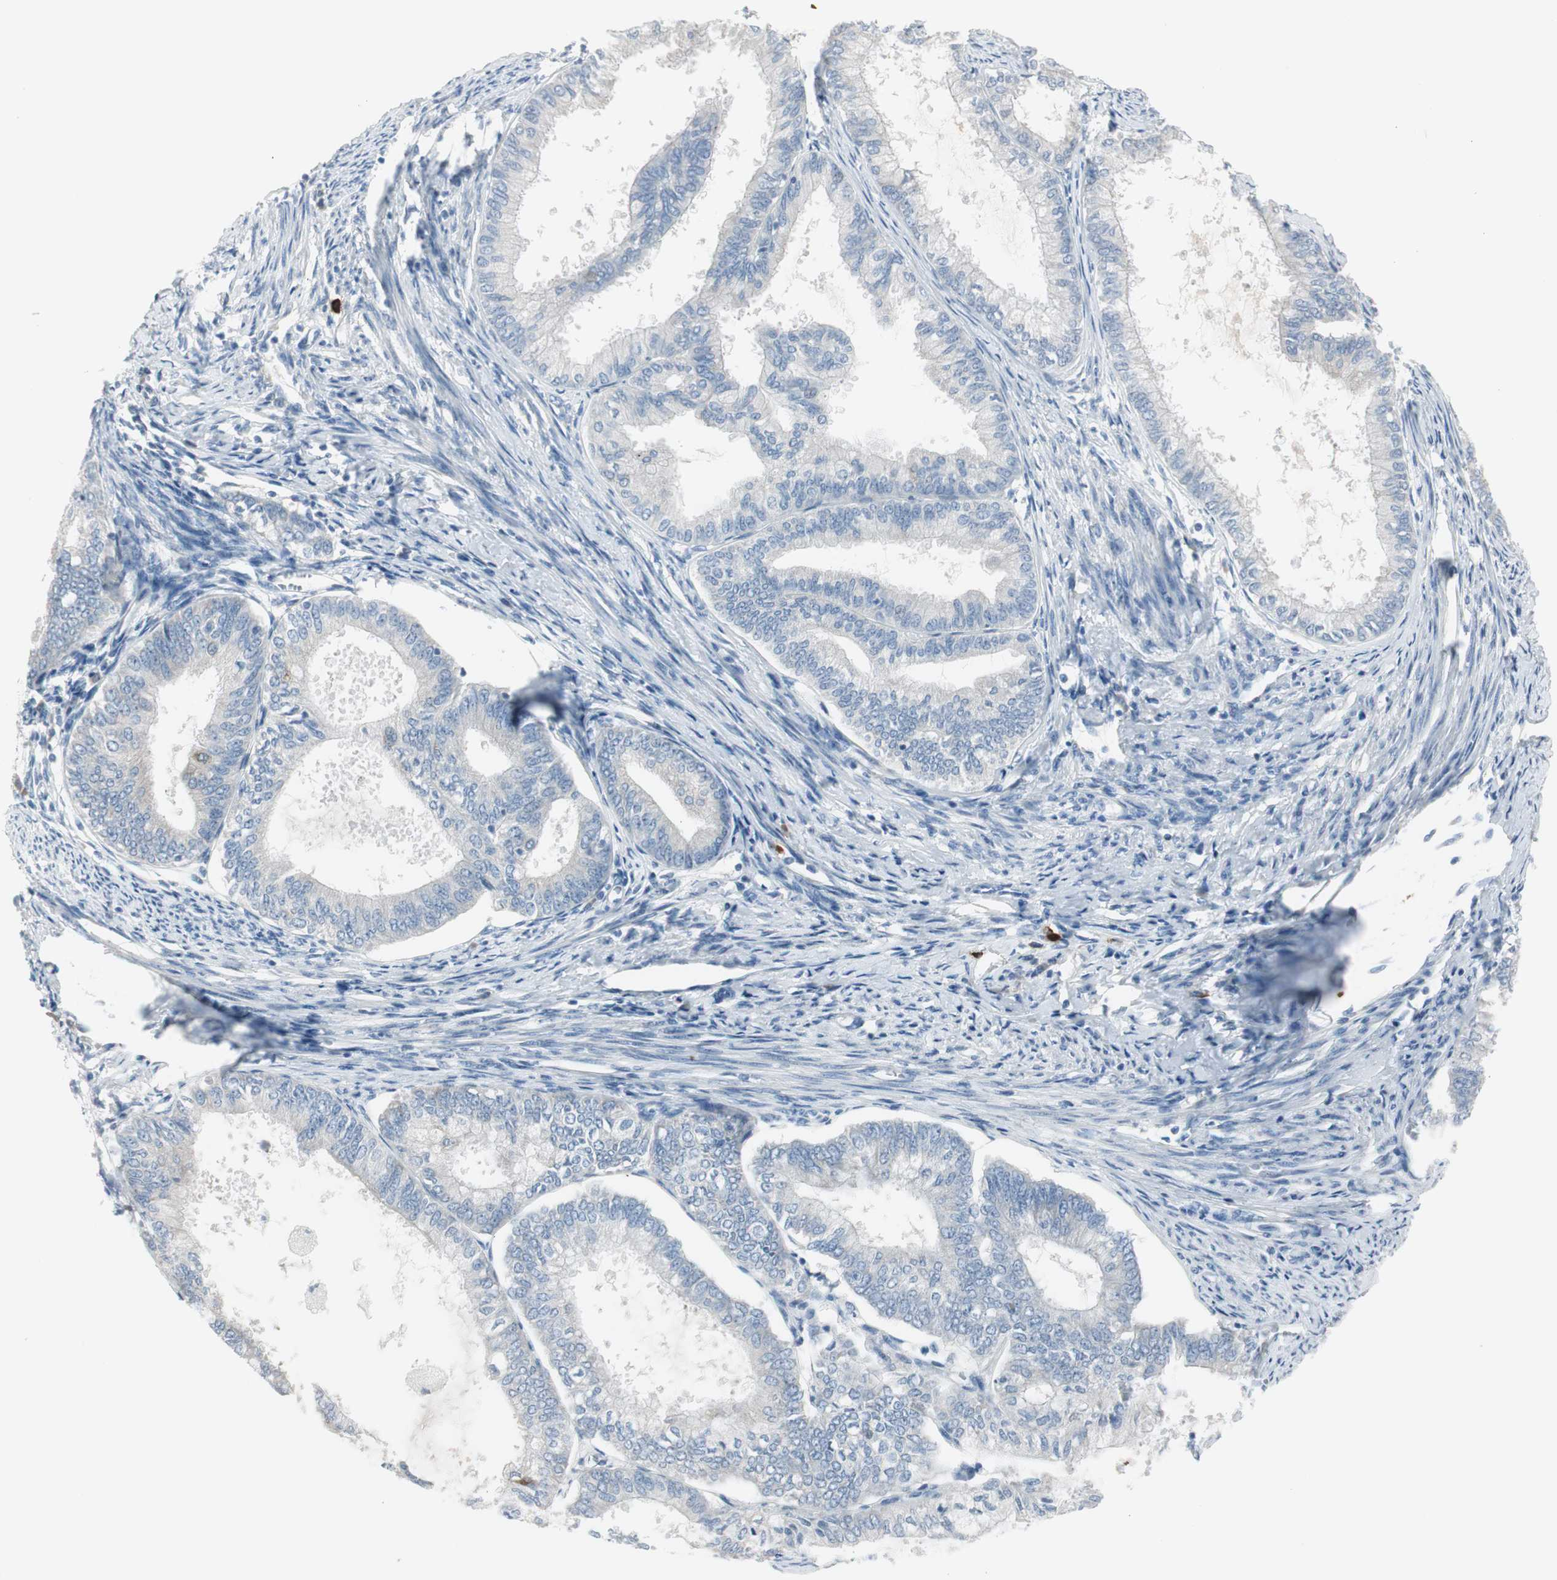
{"staining": {"intensity": "negative", "quantity": "none", "location": "none"}, "tissue": "endometrial cancer", "cell_type": "Tumor cells", "image_type": "cancer", "snomed": [{"axis": "morphology", "description": "Adenocarcinoma, NOS"}, {"axis": "topography", "description": "Endometrium"}], "caption": "The micrograph shows no significant positivity in tumor cells of endometrial adenocarcinoma. The staining is performed using DAB brown chromogen with nuclei counter-stained in using hematoxylin.", "gene": "MAPRE3", "patient": {"sex": "female", "age": 86}}